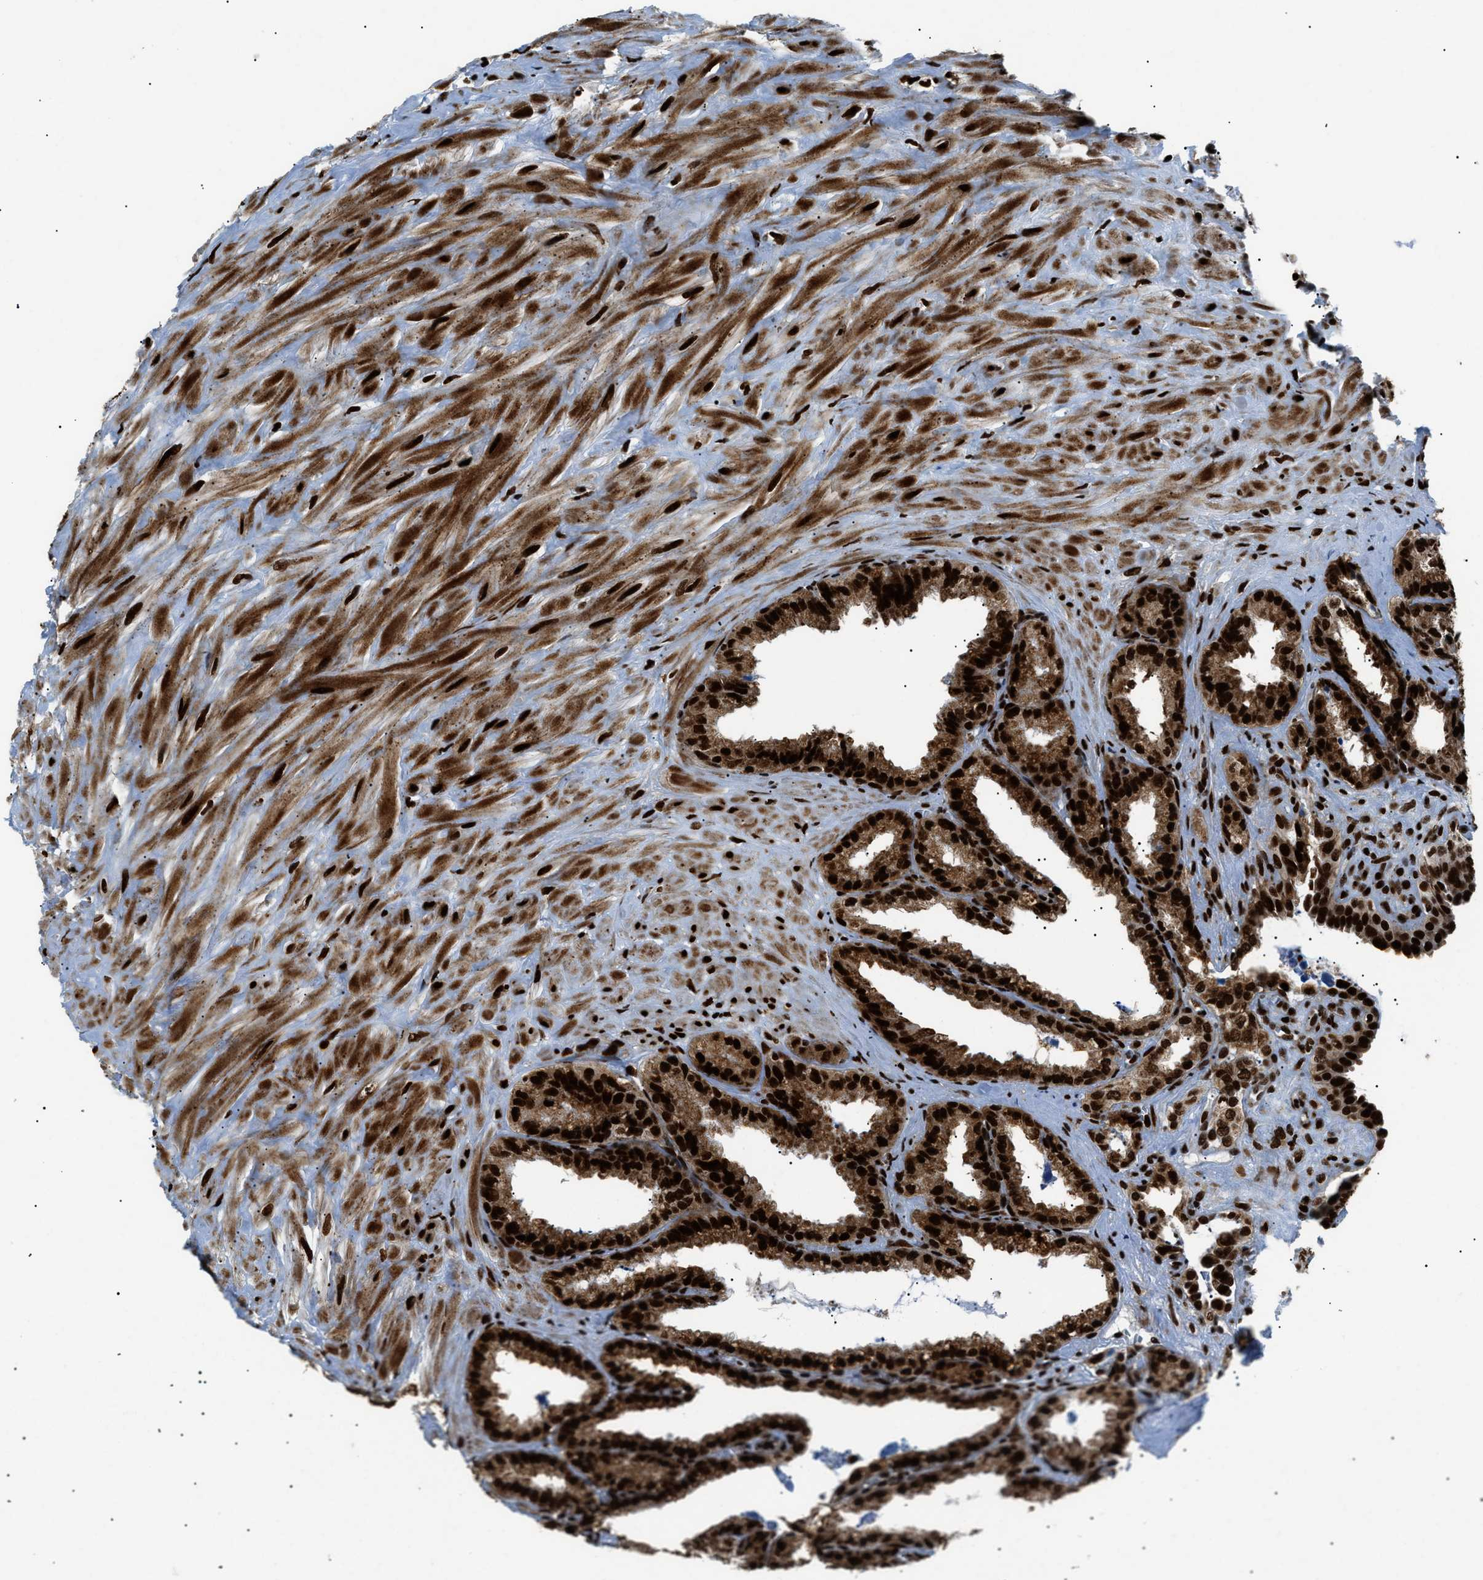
{"staining": {"intensity": "strong", "quantity": ">75%", "location": "cytoplasmic/membranous,nuclear"}, "tissue": "seminal vesicle", "cell_type": "Glandular cells", "image_type": "normal", "snomed": [{"axis": "morphology", "description": "Normal tissue, NOS"}, {"axis": "topography", "description": "Seminal veicle"}], "caption": "Benign seminal vesicle demonstrates strong cytoplasmic/membranous,nuclear staining in approximately >75% of glandular cells.", "gene": "HNRNPK", "patient": {"sex": "male", "age": 64}}